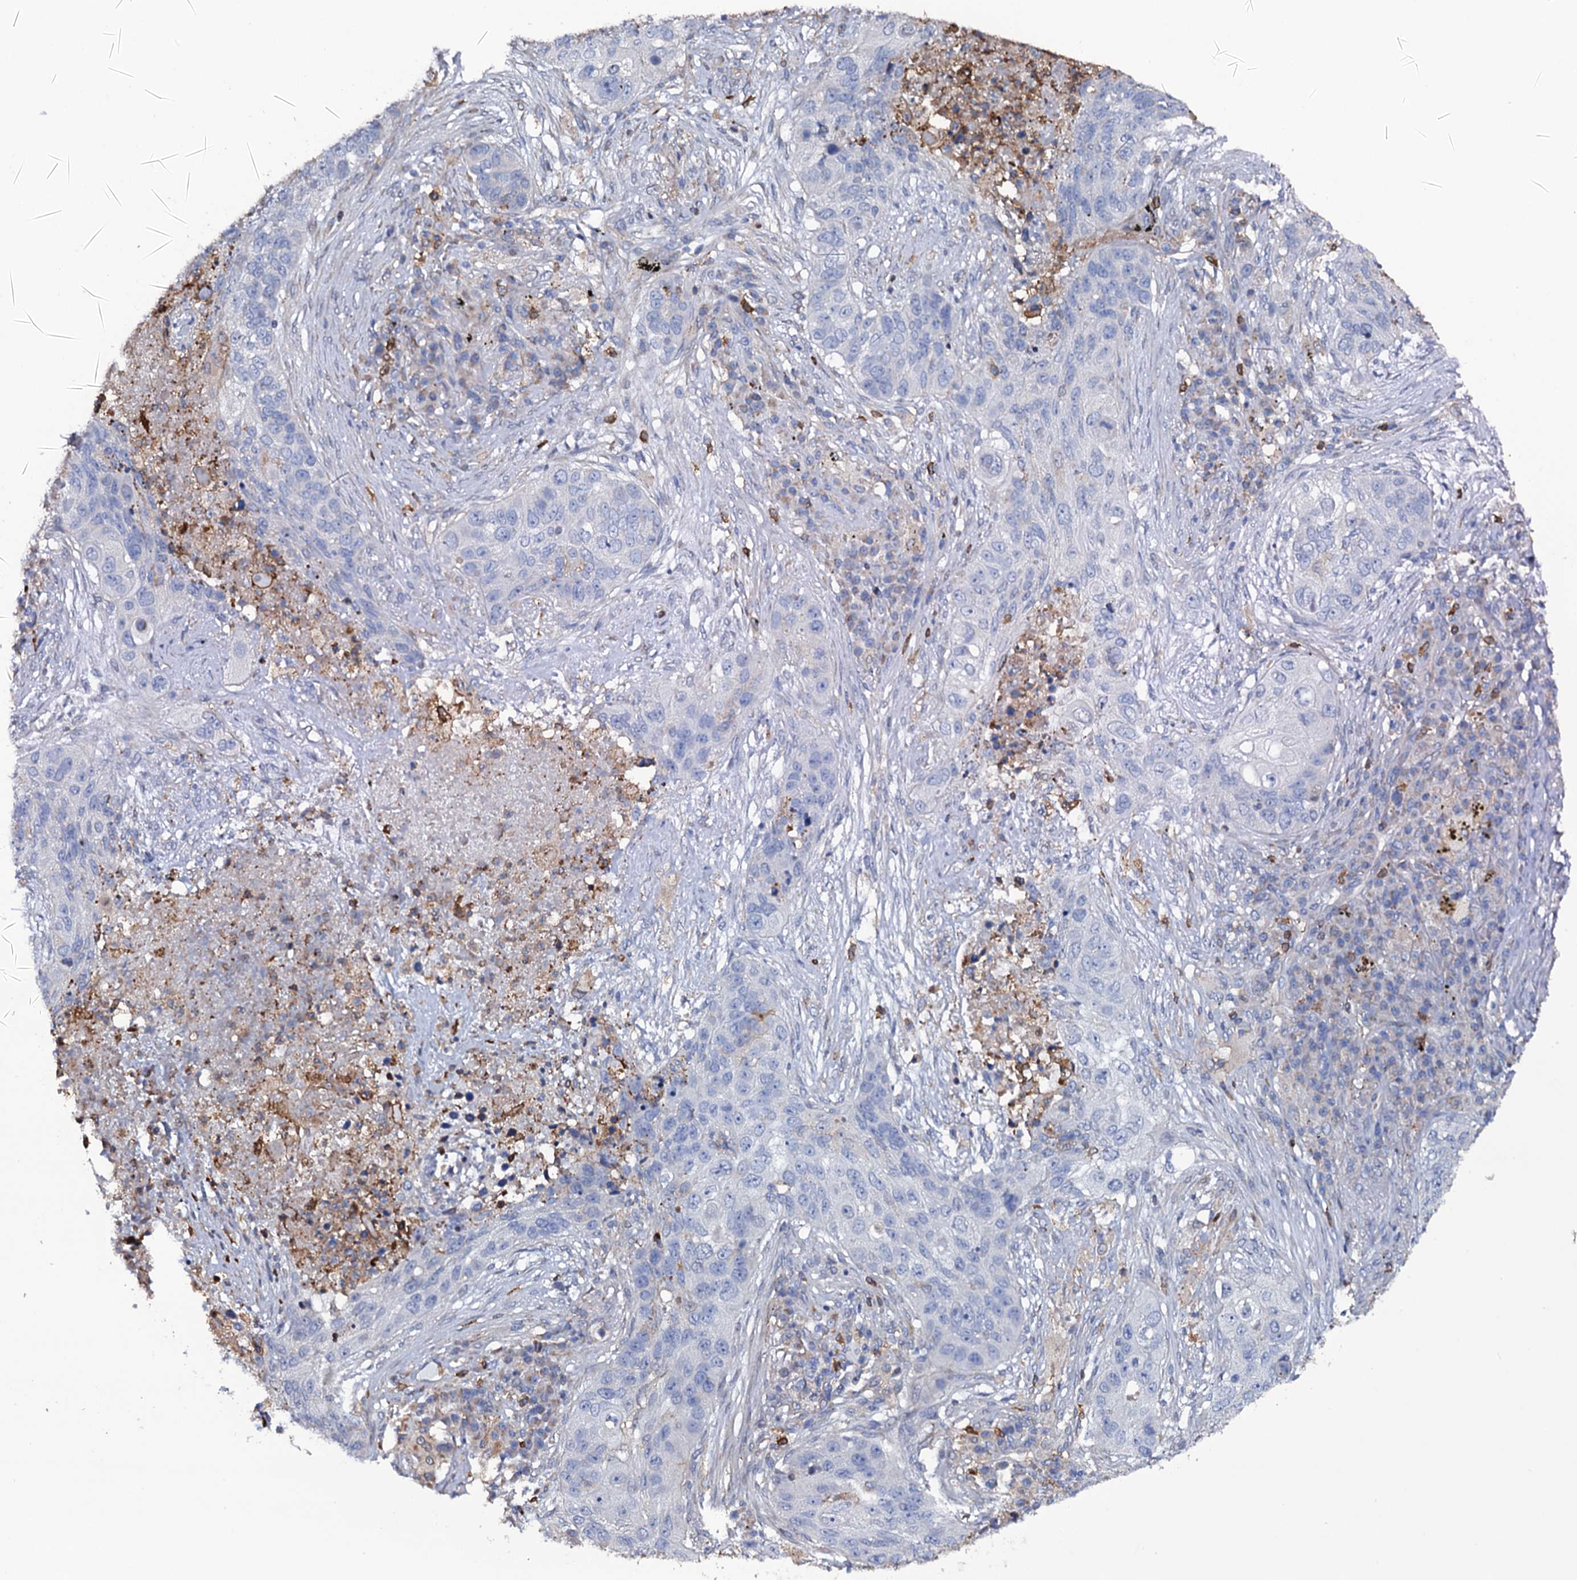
{"staining": {"intensity": "negative", "quantity": "none", "location": "none"}, "tissue": "lung cancer", "cell_type": "Tumor cells", "image_type": "cancer", "snomed": [{"axis": "morphology", "description": "Squamous cell carcinoma, NOS"}, {"axis": "topography", "description": "Lung"}], "caption": "Tumor cells show no significant staining in lung squamous cell carcinoma.", "gene": "TTC23", "patient": {"sex": "female", "age": 63}}